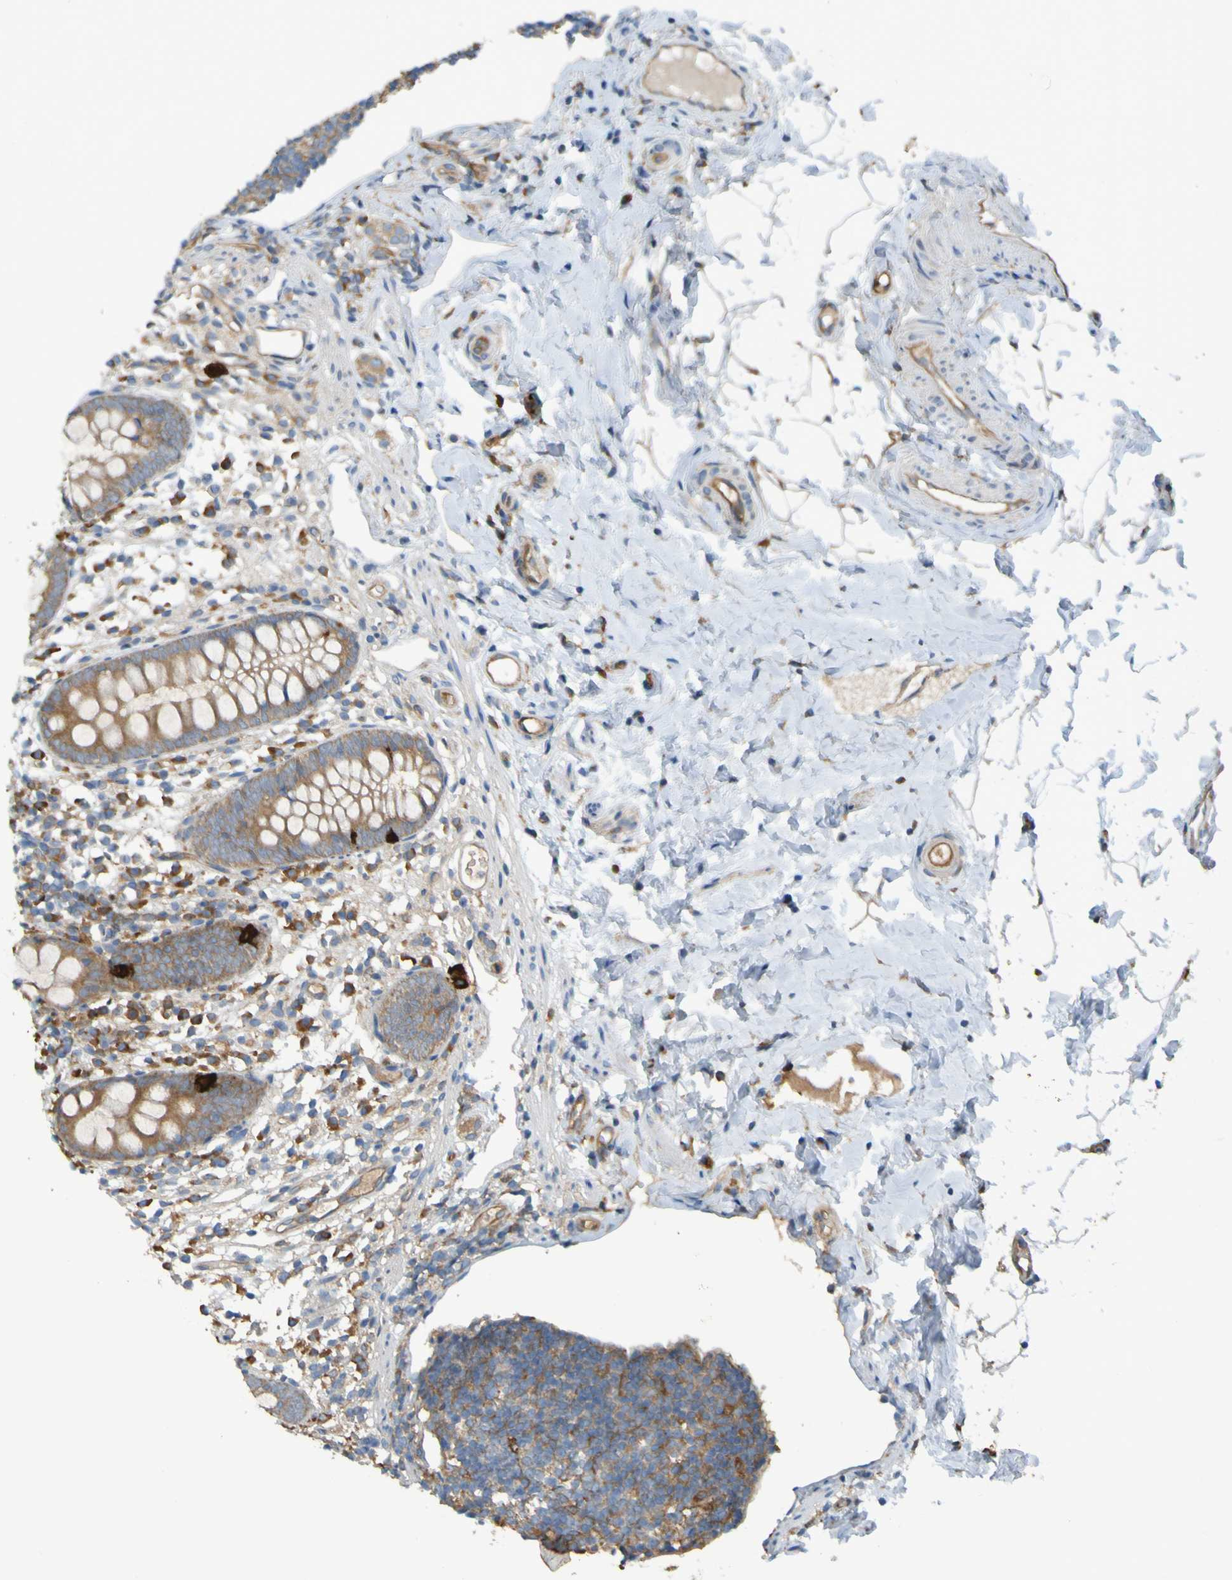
{"staining": {"intensity": "moderate", "quantity": ">75%", "location": "cytoplasmic/membranous"}, "tissue": "appendix", "cell_type": "Glandular cells", "image_type": "normal", "snomed": [{"axis": "morphology", "description": "Normal tissue, NOS"}, {"axis": "topography", "description": "Appendix"}], "caption": "The photomicrograph reveals immunohistochemical staining of normal appendix. There is moderate cytoplasmic/membranous staining is seen in about >75% of glandular cells. (Stains: DAB (3,3'-diaminobenzidine) in brown, nuclei in blue, Microscopy: brightfield microscopy at high magnification).", "gene": "DNAJC4", "patient": {"sex": "female", "age": 20}}